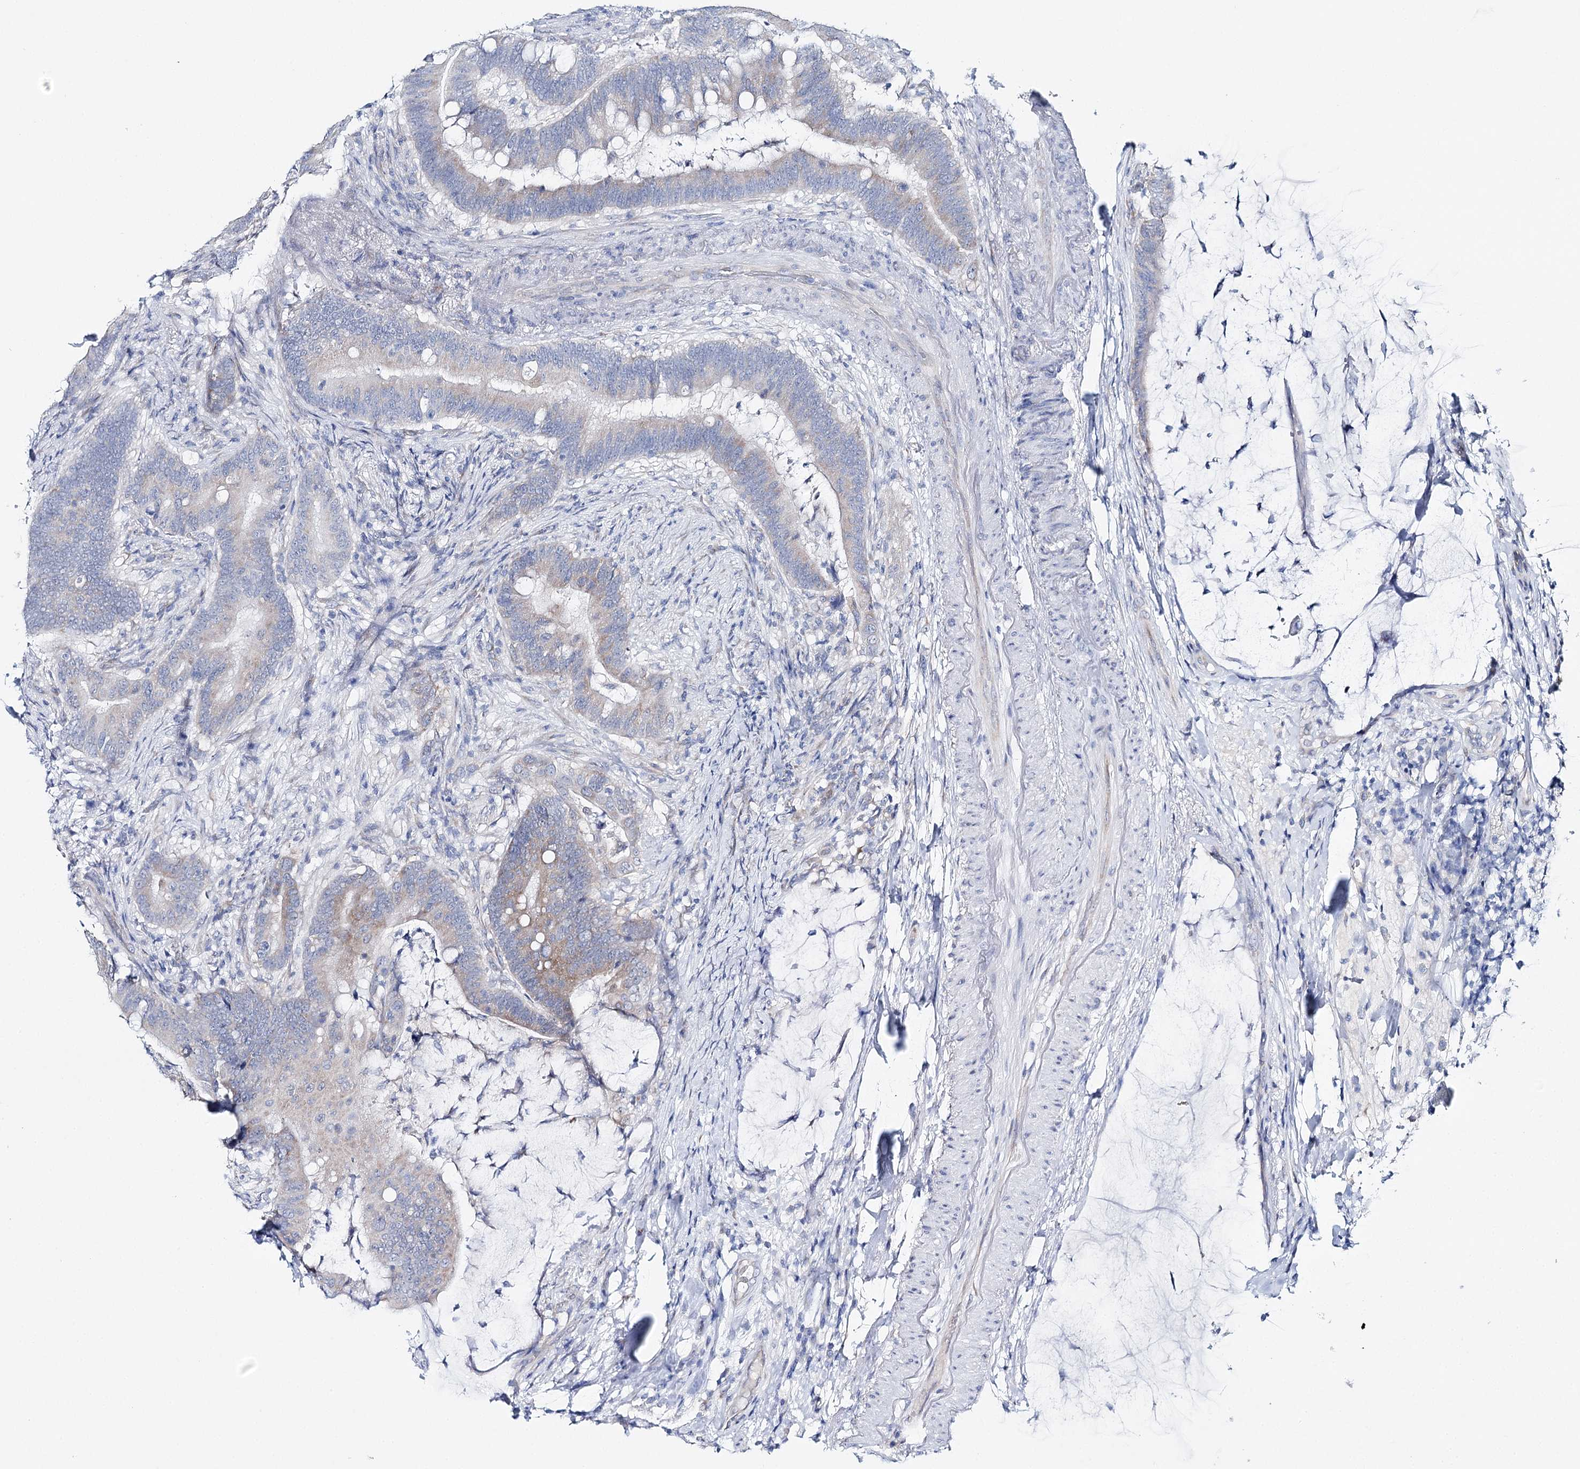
{"staining": {"intensity": "moderate", "quantity": "<25%", "location": "cytoplasmic/membranous"}, "tissue": "colorectal cancer", "cell_type": "Tumor cells", "image_type": "cancer", "snomed": [{"axis": "morphology", "description": "Adenocarcinoma, NOS"}, {"axis": "topography", "description": "Colon"}], "caption": "Immunohistochemistry of colorectal cancer (adenocarcinoma) shows low levels of moderate cytoplasmic/membranous positivity in approximately <25% of tumor cells.", "gene": "CSN3", "patient": {"sex": "female", "age": 66}}